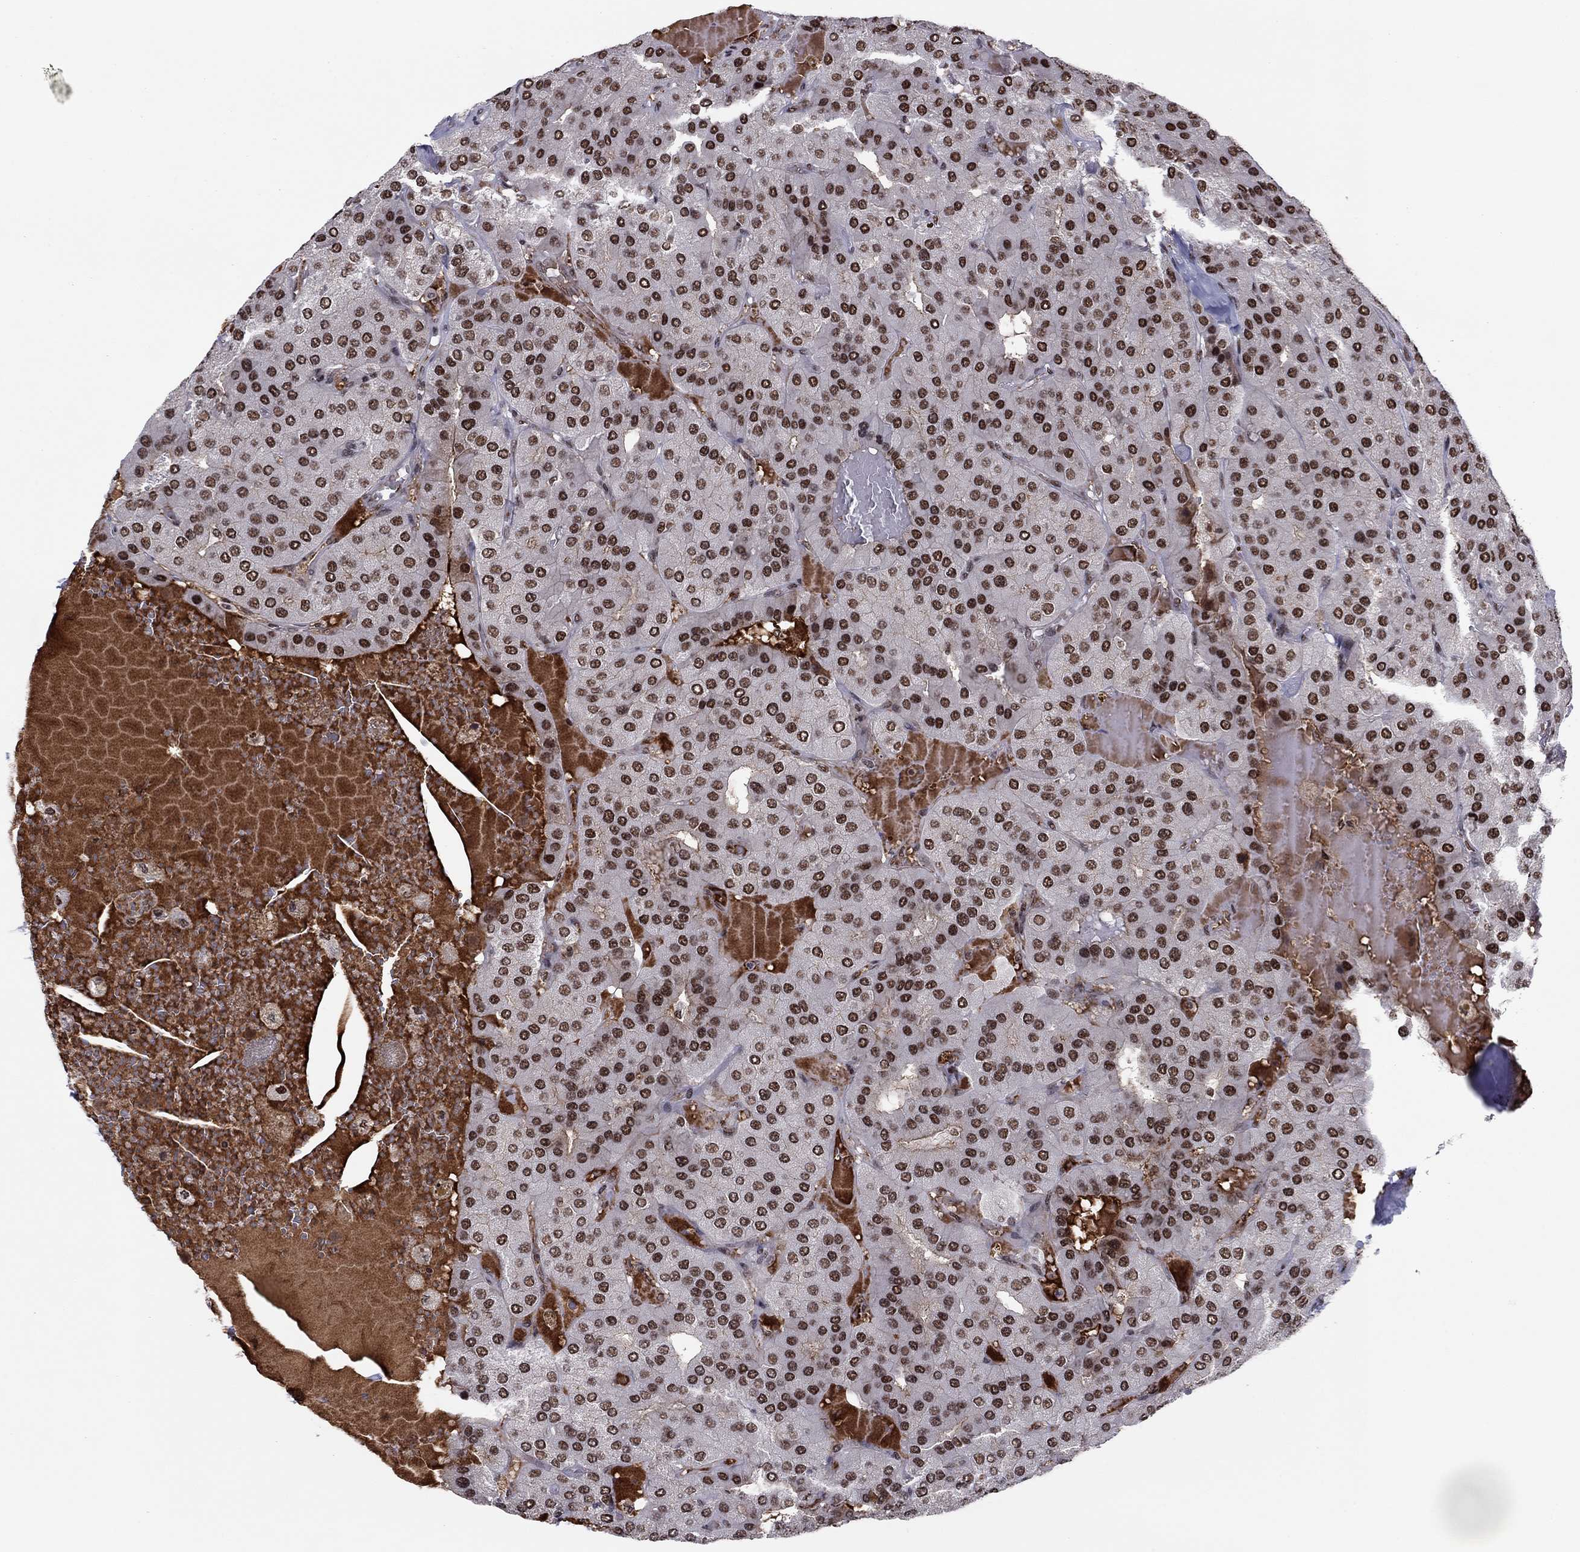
{"staining": {"intensity": "strong", "quantity": "25%-75%", "location": "nuclear"}, "tissue": "parathyroid gland", "cell_type": "Glandular cells", "image_type": "normal", "snomed": [{"axis": "morphology", "description": "Normal tissue, NOS"}, {"axis": "morphology", "description": "Adenoma, NOS"}, {"axis": "topography", "description": "Parathyroid gland"}], "caption": "This histopathology image reveals unremarkable parathyroid gland stained with IHC to label a protein in brown. The nuclear of glandular cells show strong positivity for the protein. Nuclei are counter-stained blue.", "gene": "USP54", "patient": {"sex": "female", "age": 86}}